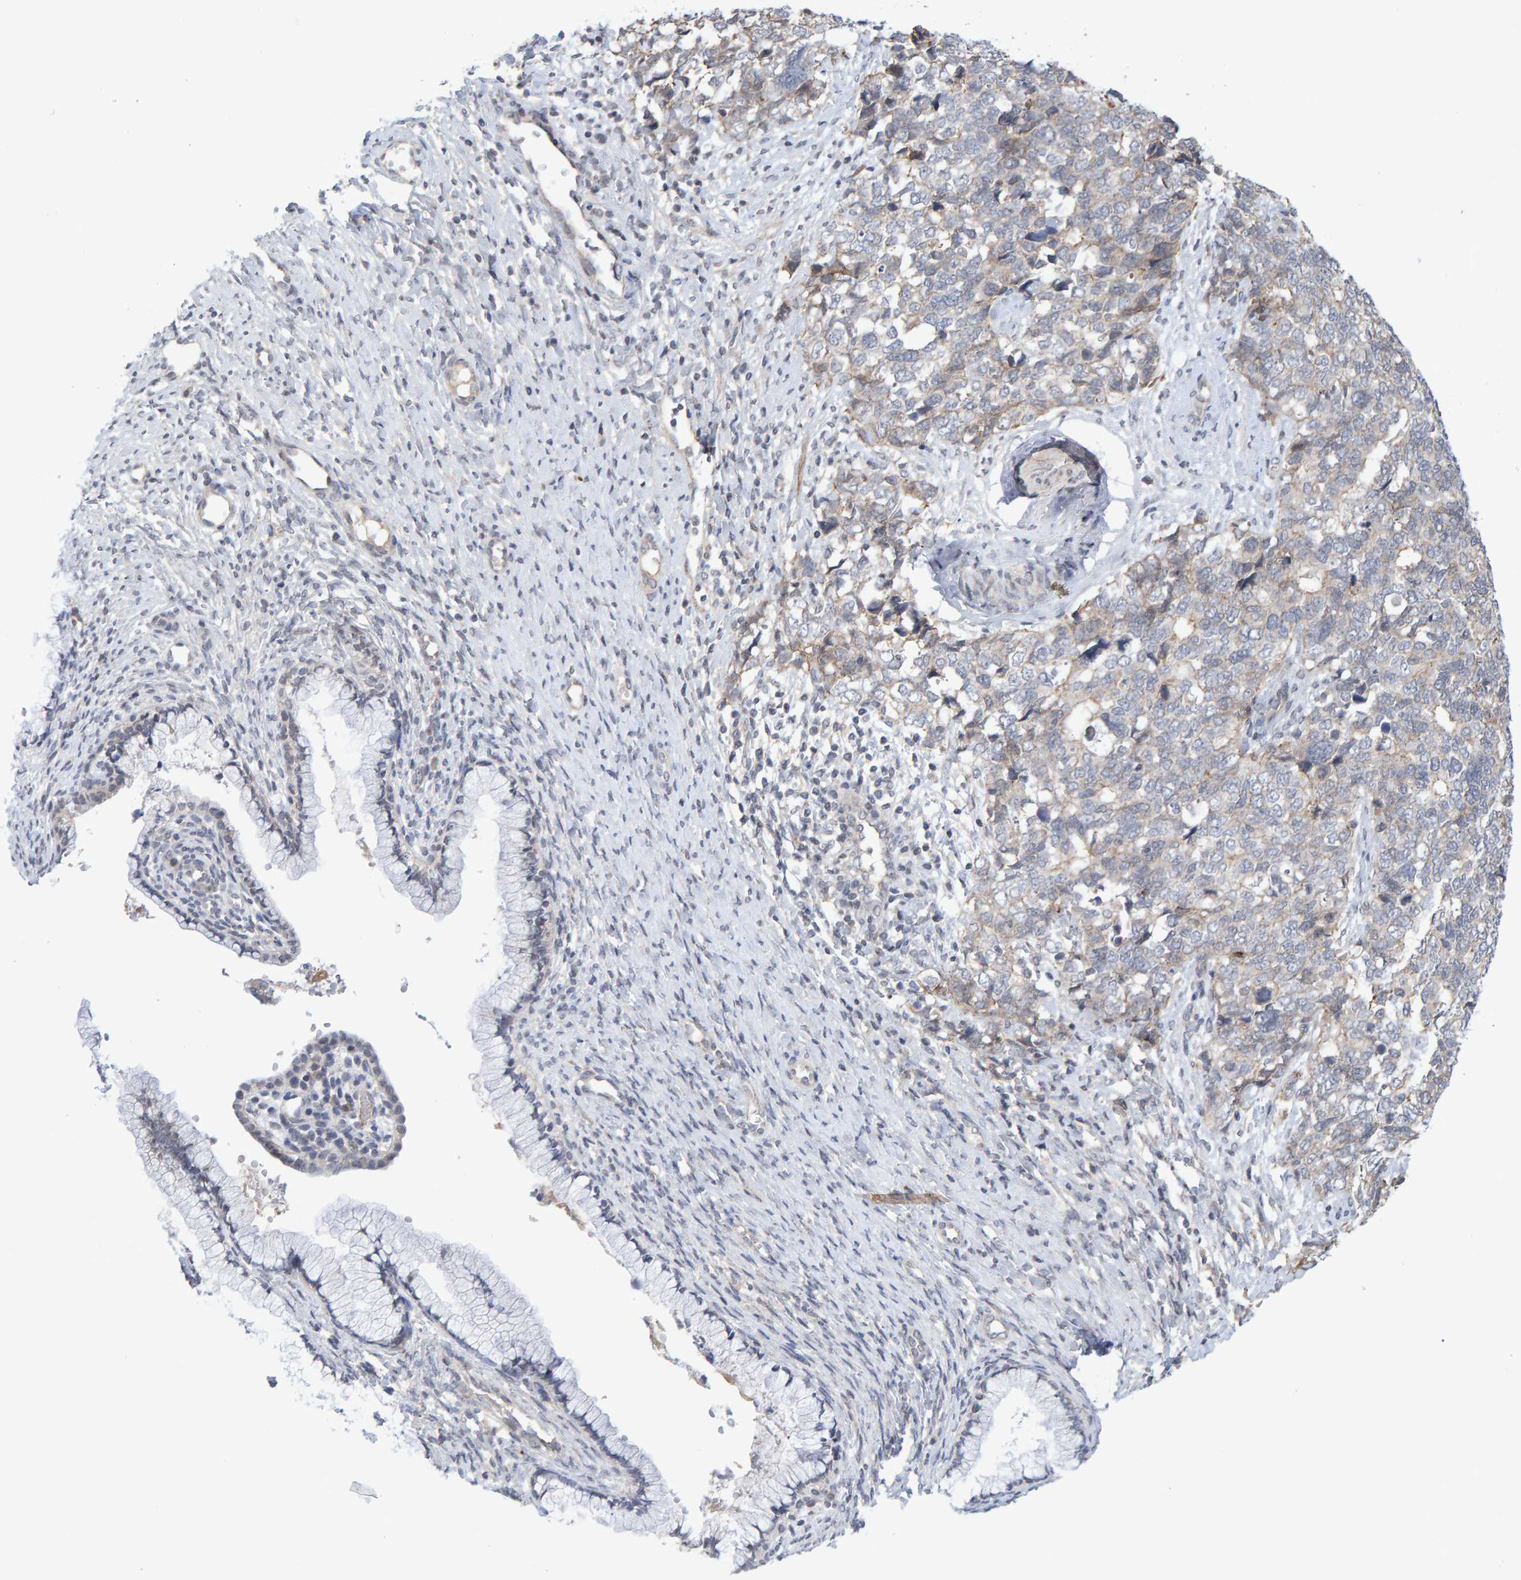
{"staining": {"intensity": "negative", "quantity": "none", "location": "none"}, "tissue": "cervical cancer", "cell_type": "Tumor cells", "image_type": "cancer", "snomed": [{"axis": "morphology", "description": "Squamous cell carcinoma, NOS"}, {"axis": "topography", "description": "Cervix"}], "caption": "This is a photomicrograph of IHC staining of cervical squamous cell carcinoma, which shows no positivity in tumor cells.", "gene": "CDH2", "patient": {"sex": "female", "age": 63}}